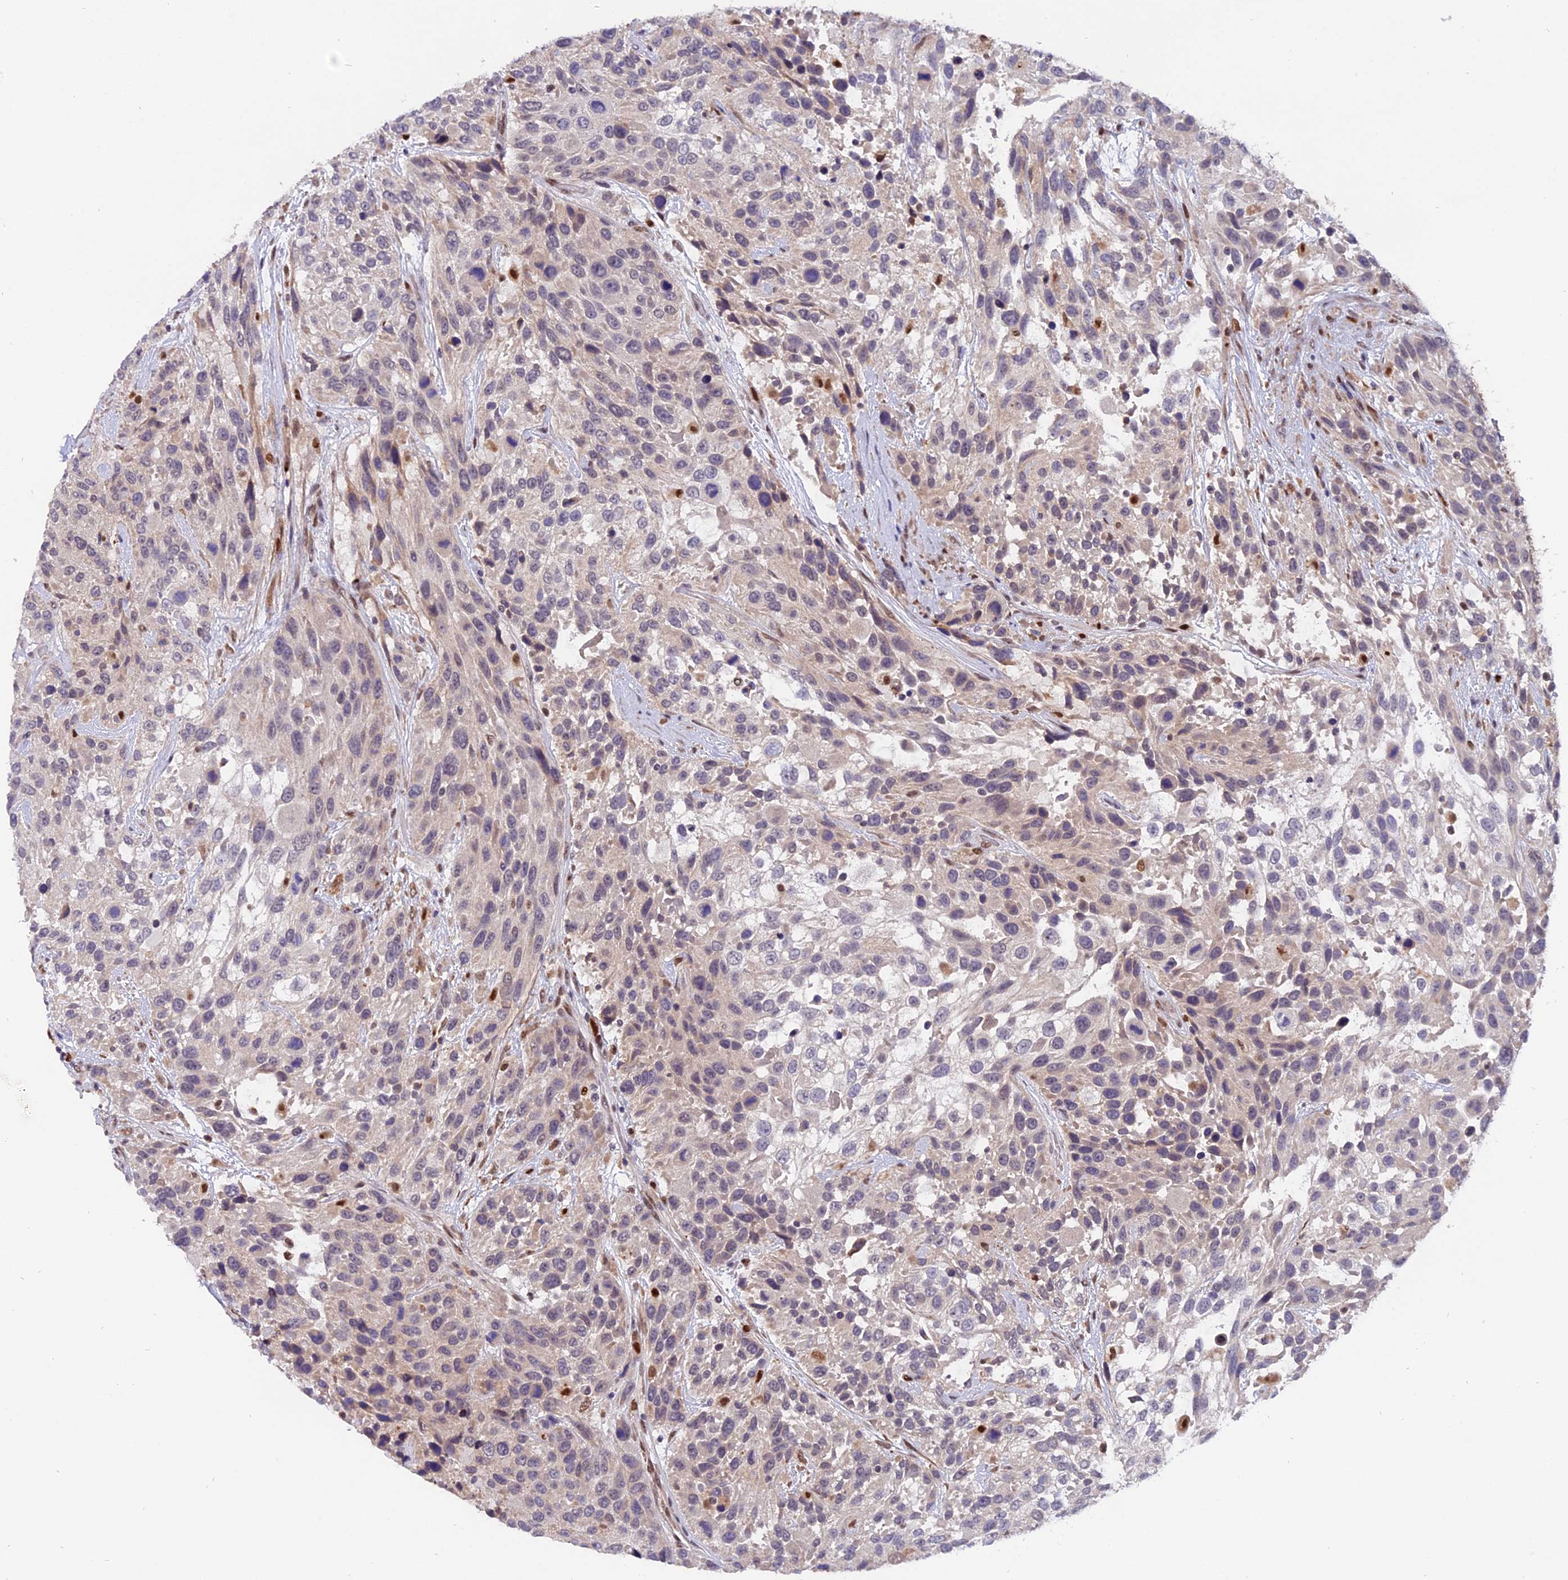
{"staining": {"intensity": "negative", "quantity": "none", "location": "none"}, "tissue": "urothelial cancer", "cell_type": "Tumor cells", "image_type": "cancer", "snomed": [{"axis": "morphology", "description": "Urothelial carcinoma, High grade"}, {"axis": "topography", "description": "Urinary bladder"}], "caption": "An image of human urothelial cancer is negative for staining in tumor cells.", "gene": "FAM118B", "patient": {"sex": "female", "age": 70}}